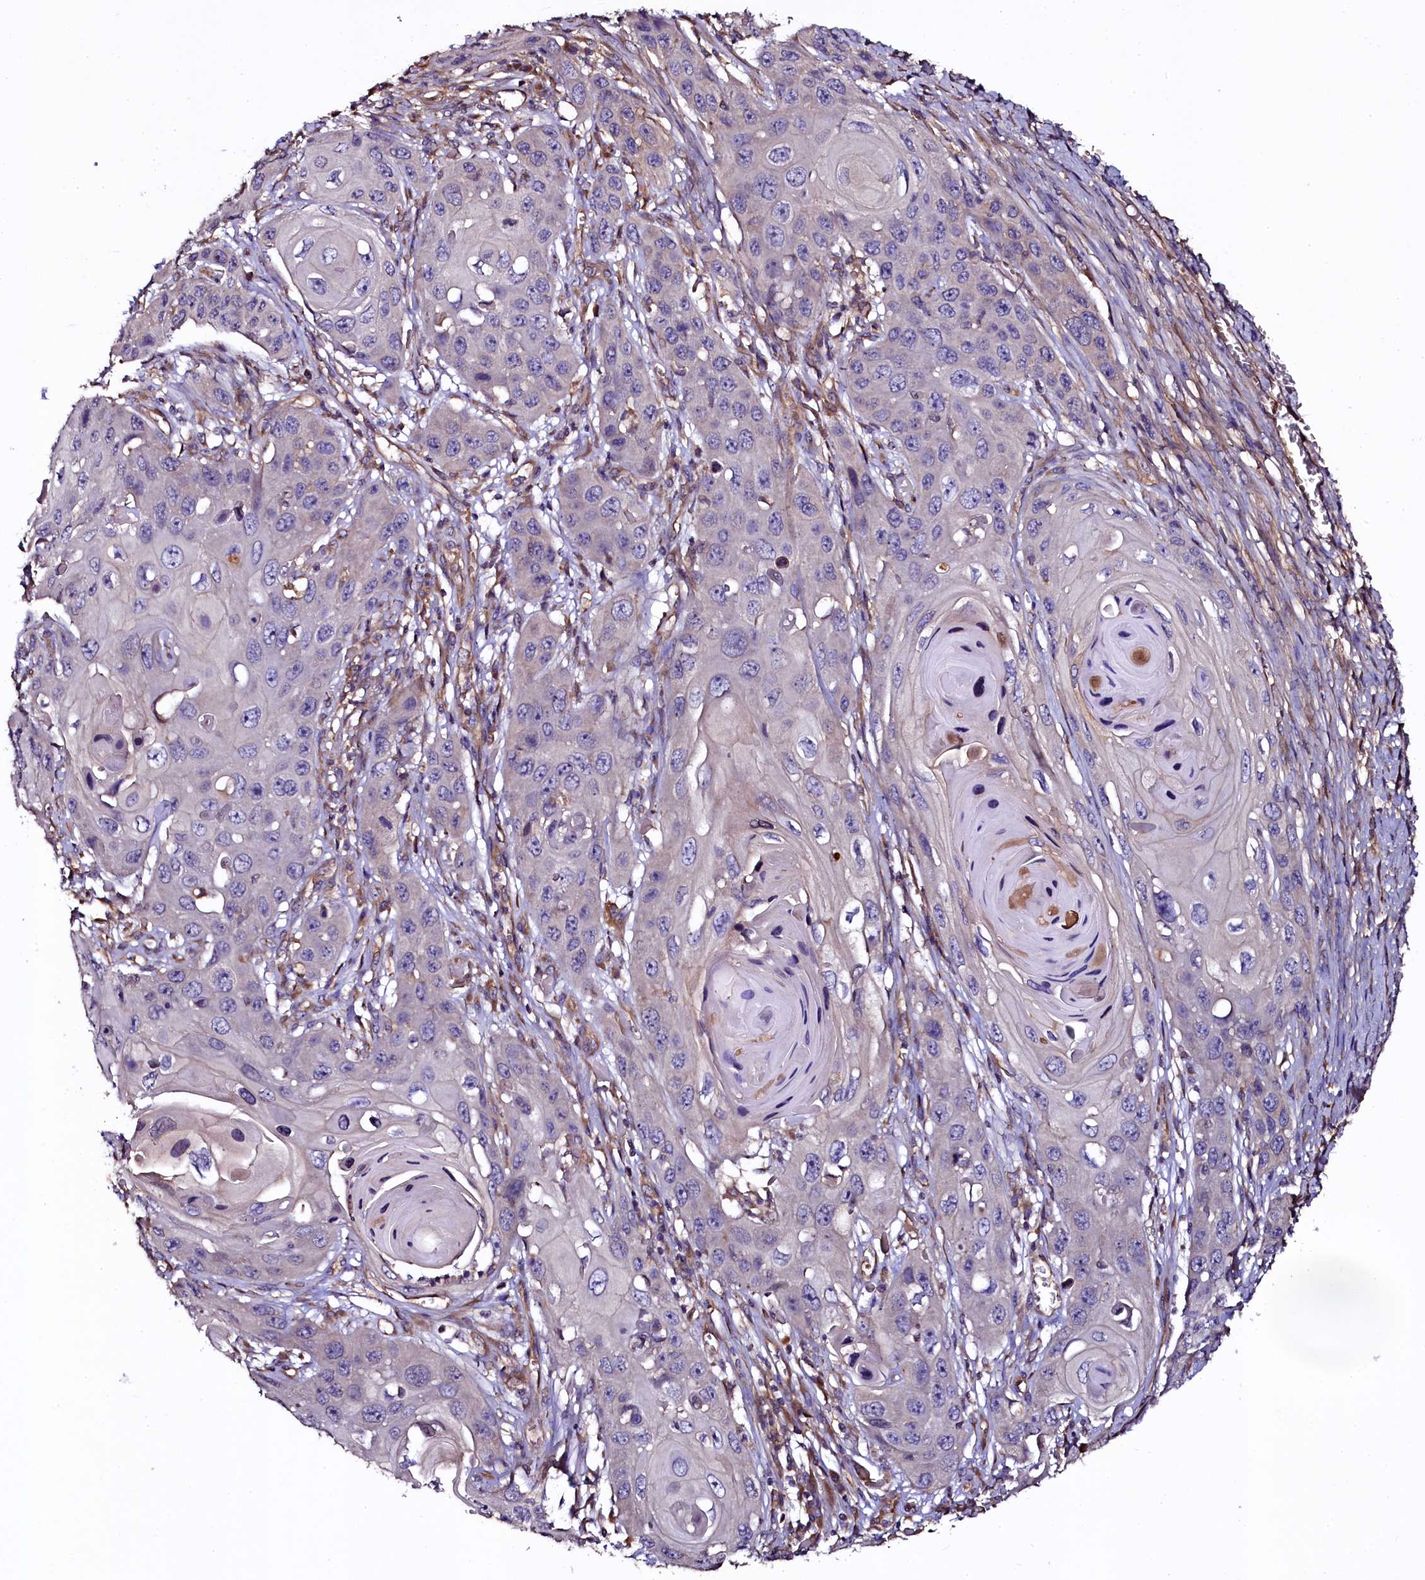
{"staining": {"intensity": "negative", "quantity": "none", "location": "none"}, "tissue": "skin cancer", "cell_type": "Tumor cells", "image_type": "cancer", "snomed": [{"axis": "morphology", "description": "Squamous cell carcinoma, NOS"}, {"axis": "topography", "description": "Skin"}], "caption": "Skin squamous cell carcinoma was stained to show a protein in brown. There is no significant staining in tumor cells.", "gene": "APPL2", "patient": {"sex": "male", "age": 55}}